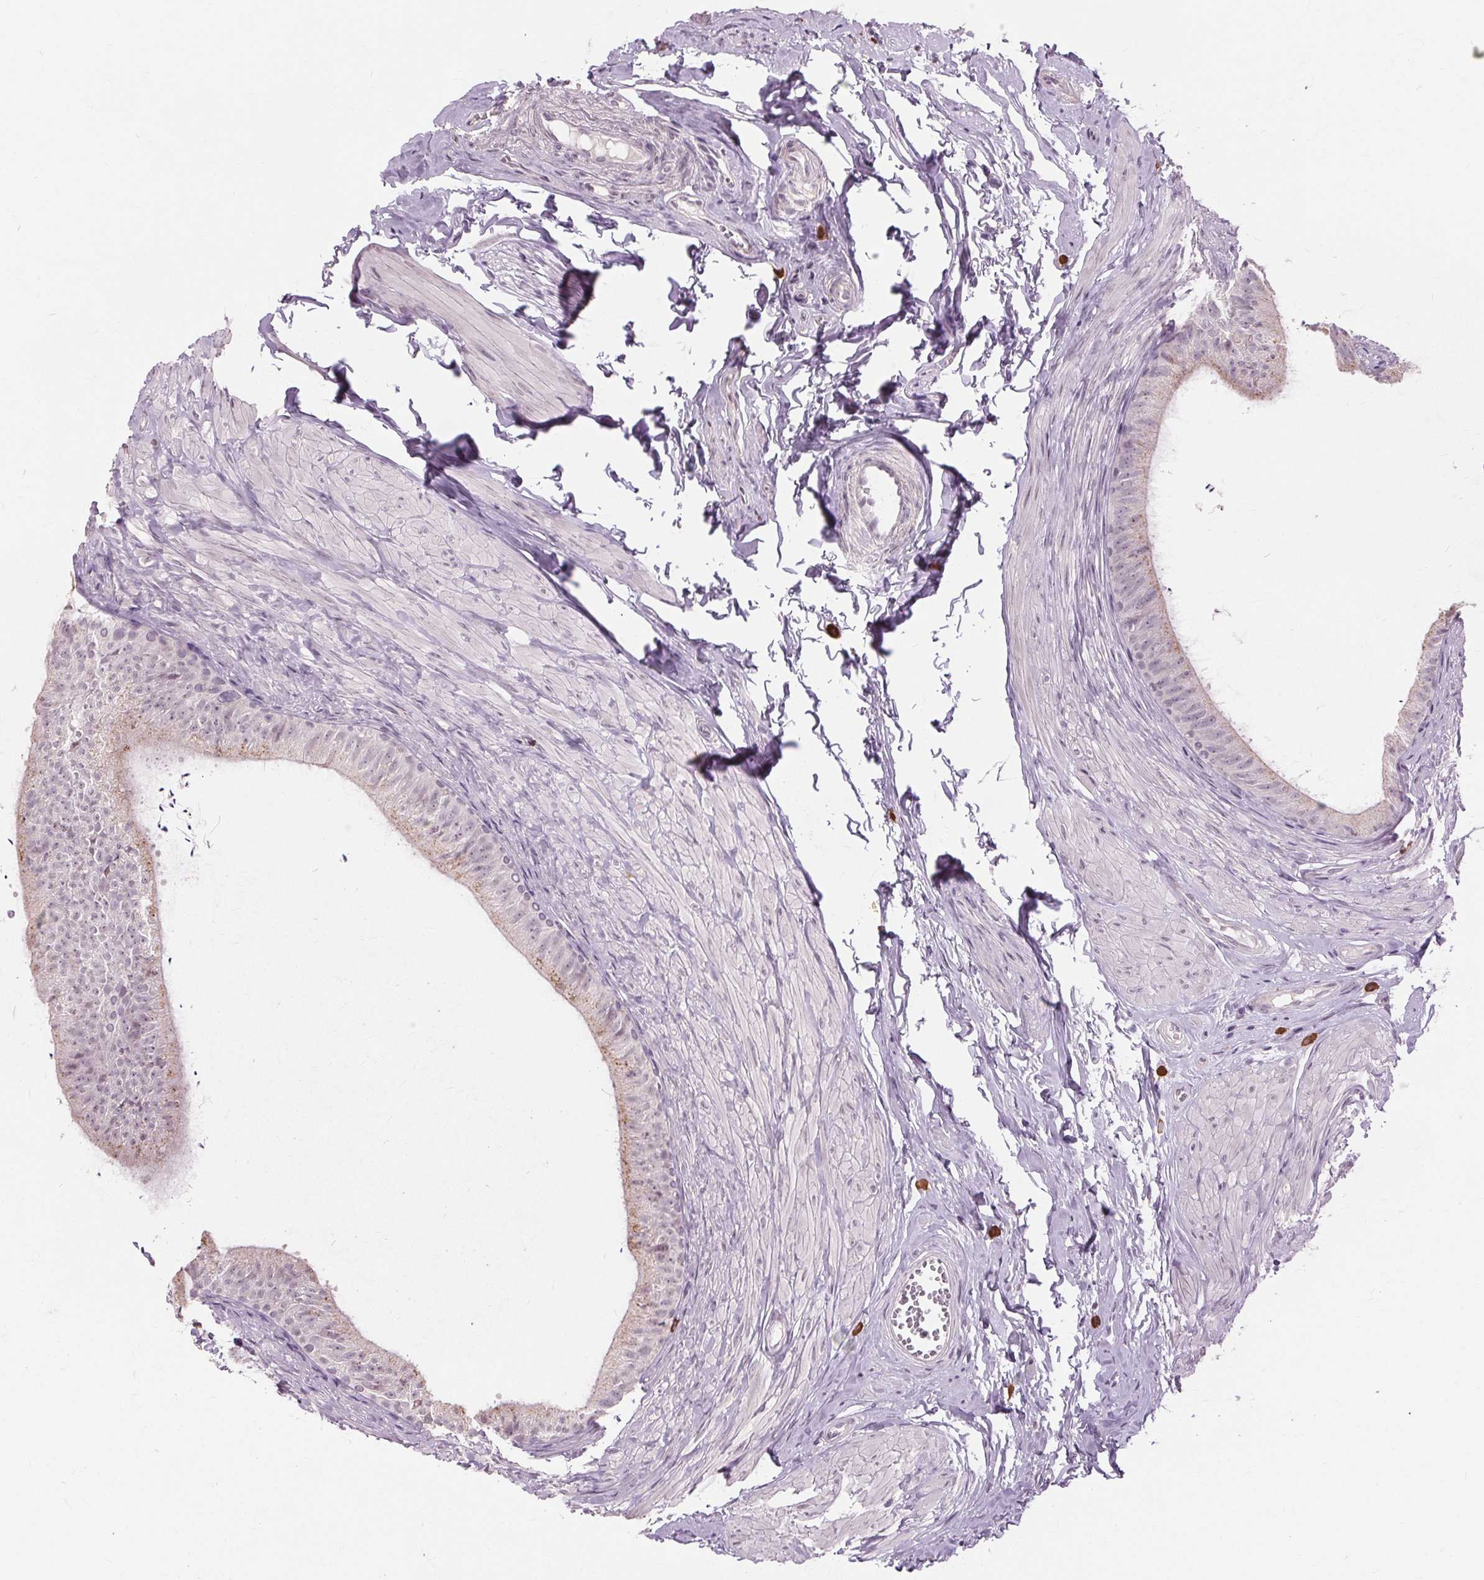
{"staining": {"intensity": "weak", "quantity": "<25%", "location": "cytoplasmic/membranous"}, "tissue": "epididymis", "cell_type": "Glandular cells", "image_type": "normal", "snomed": [{"axis": "morphology", "description": "Normal tissue, NOS"}, {"axis": "topography", "description": "Epididymis, spermatic cord, NOS"}, {"axis": "topography", "description": "Epididymis"}, {"axis": "topography", "description": "Peripheral nerve tissue"}], "caption": "DAB (3,3'-diaminobenzidine) immunohistochemical staining of normal human epididymis reveals no significant expression in glandular cells. (Stains: DAB (3,3'-diaminobenzidine) IHC with hematoxylin counter stain, Microscopy: brightfield microscopy at high magnification).", "gene": "SIGLEC6", "patient": {"sex": "male", "age": 29}}